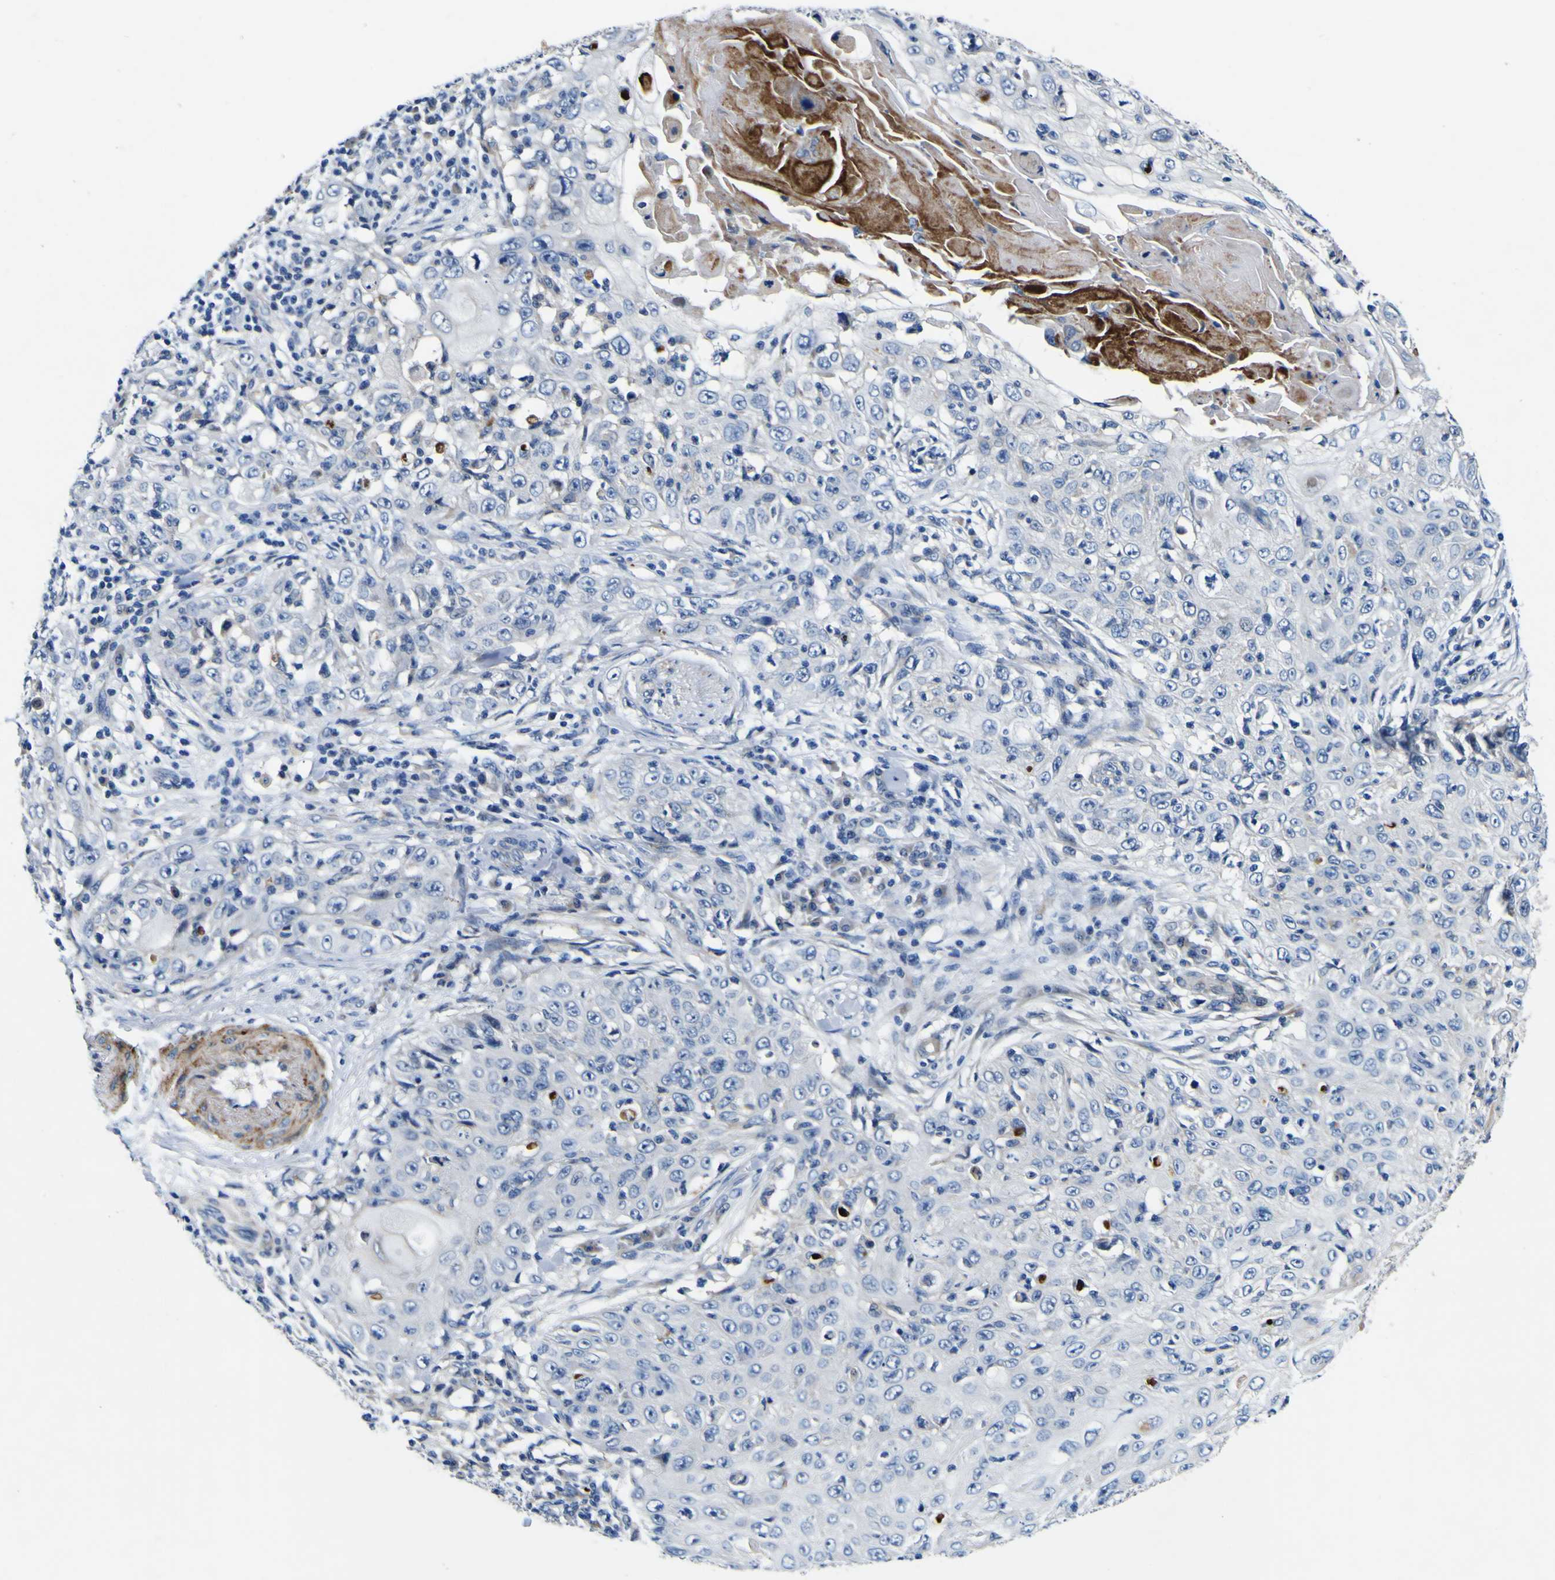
{"staining": {"intensity": "negative", "quantity": "none", "location": "none"}, "tissue": "skin cancer", "cell_type": "Tumor cells", "image_type": "cancer", "snomed": [{"axis": "morphology", "description": "Squamous cell carcinoma, NOS"}, {"axis": "topography", "description": "Skin"}], "caption": "Skin cancer stained for a protein using immunohistochemistry (IHC) exhibits no positivity tumor cells.", "gene": "AGAP3", "patient": {"sex": "male", "age": 86}}